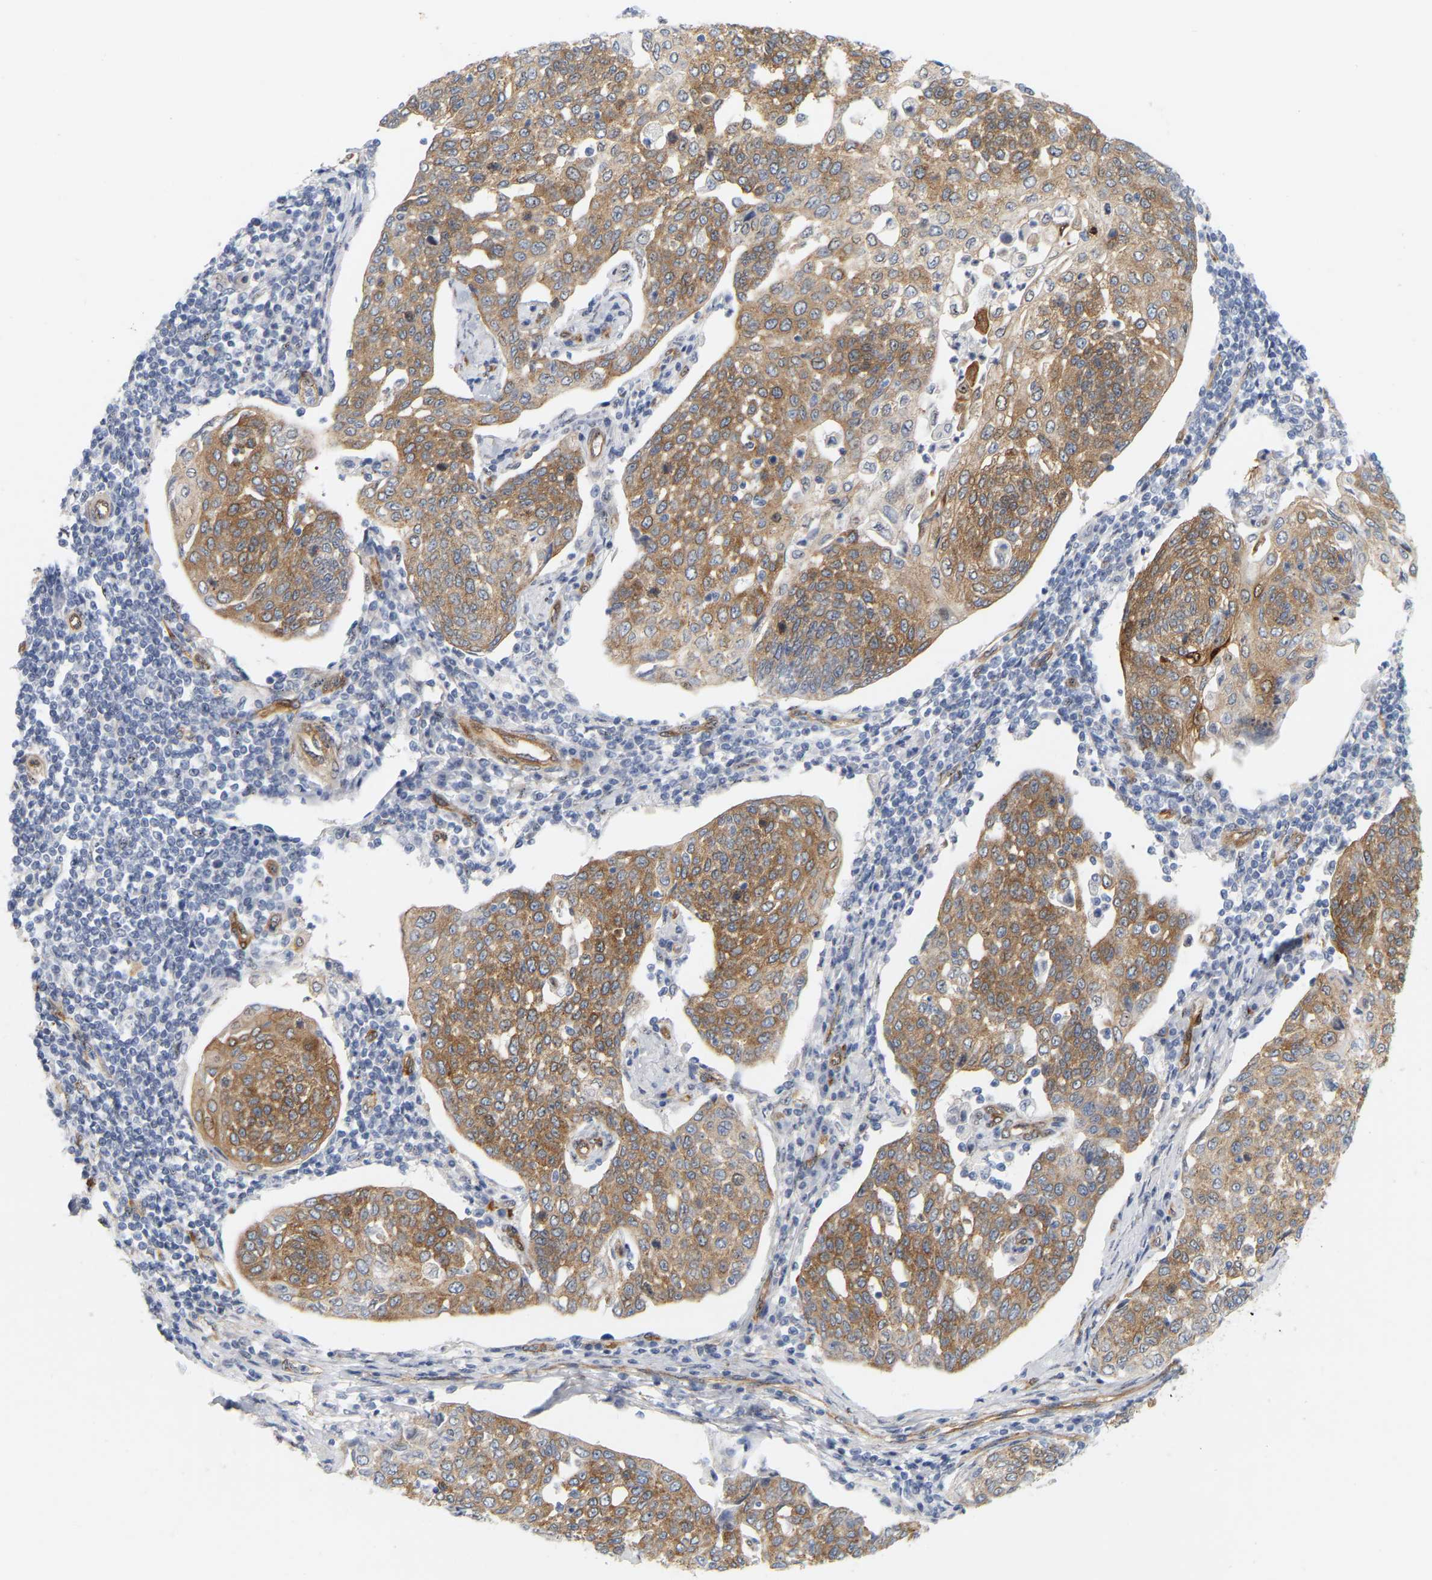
{"staining": {"intensity": "moderate", "quantity": ">75%", "location": "cytoplasmic/membranous"}, "tissue": "cervical cancer", "cell_type": "Tumor cells", "image_type": "cancer", "snomed": [{"axis": "morphology", "description": "Squamous cell carcinoma, NOS"}, {"axis": "topography", "description": "Cervix"}], "caption": "Immunohistochemical staining of human cervical cancer demonstrates moderate cytoplasmic/membranous protein positivity in approximately >75% of tumor cells.", "gene": "RAPH1", "patient": {"sex": "female", "age": 34}}